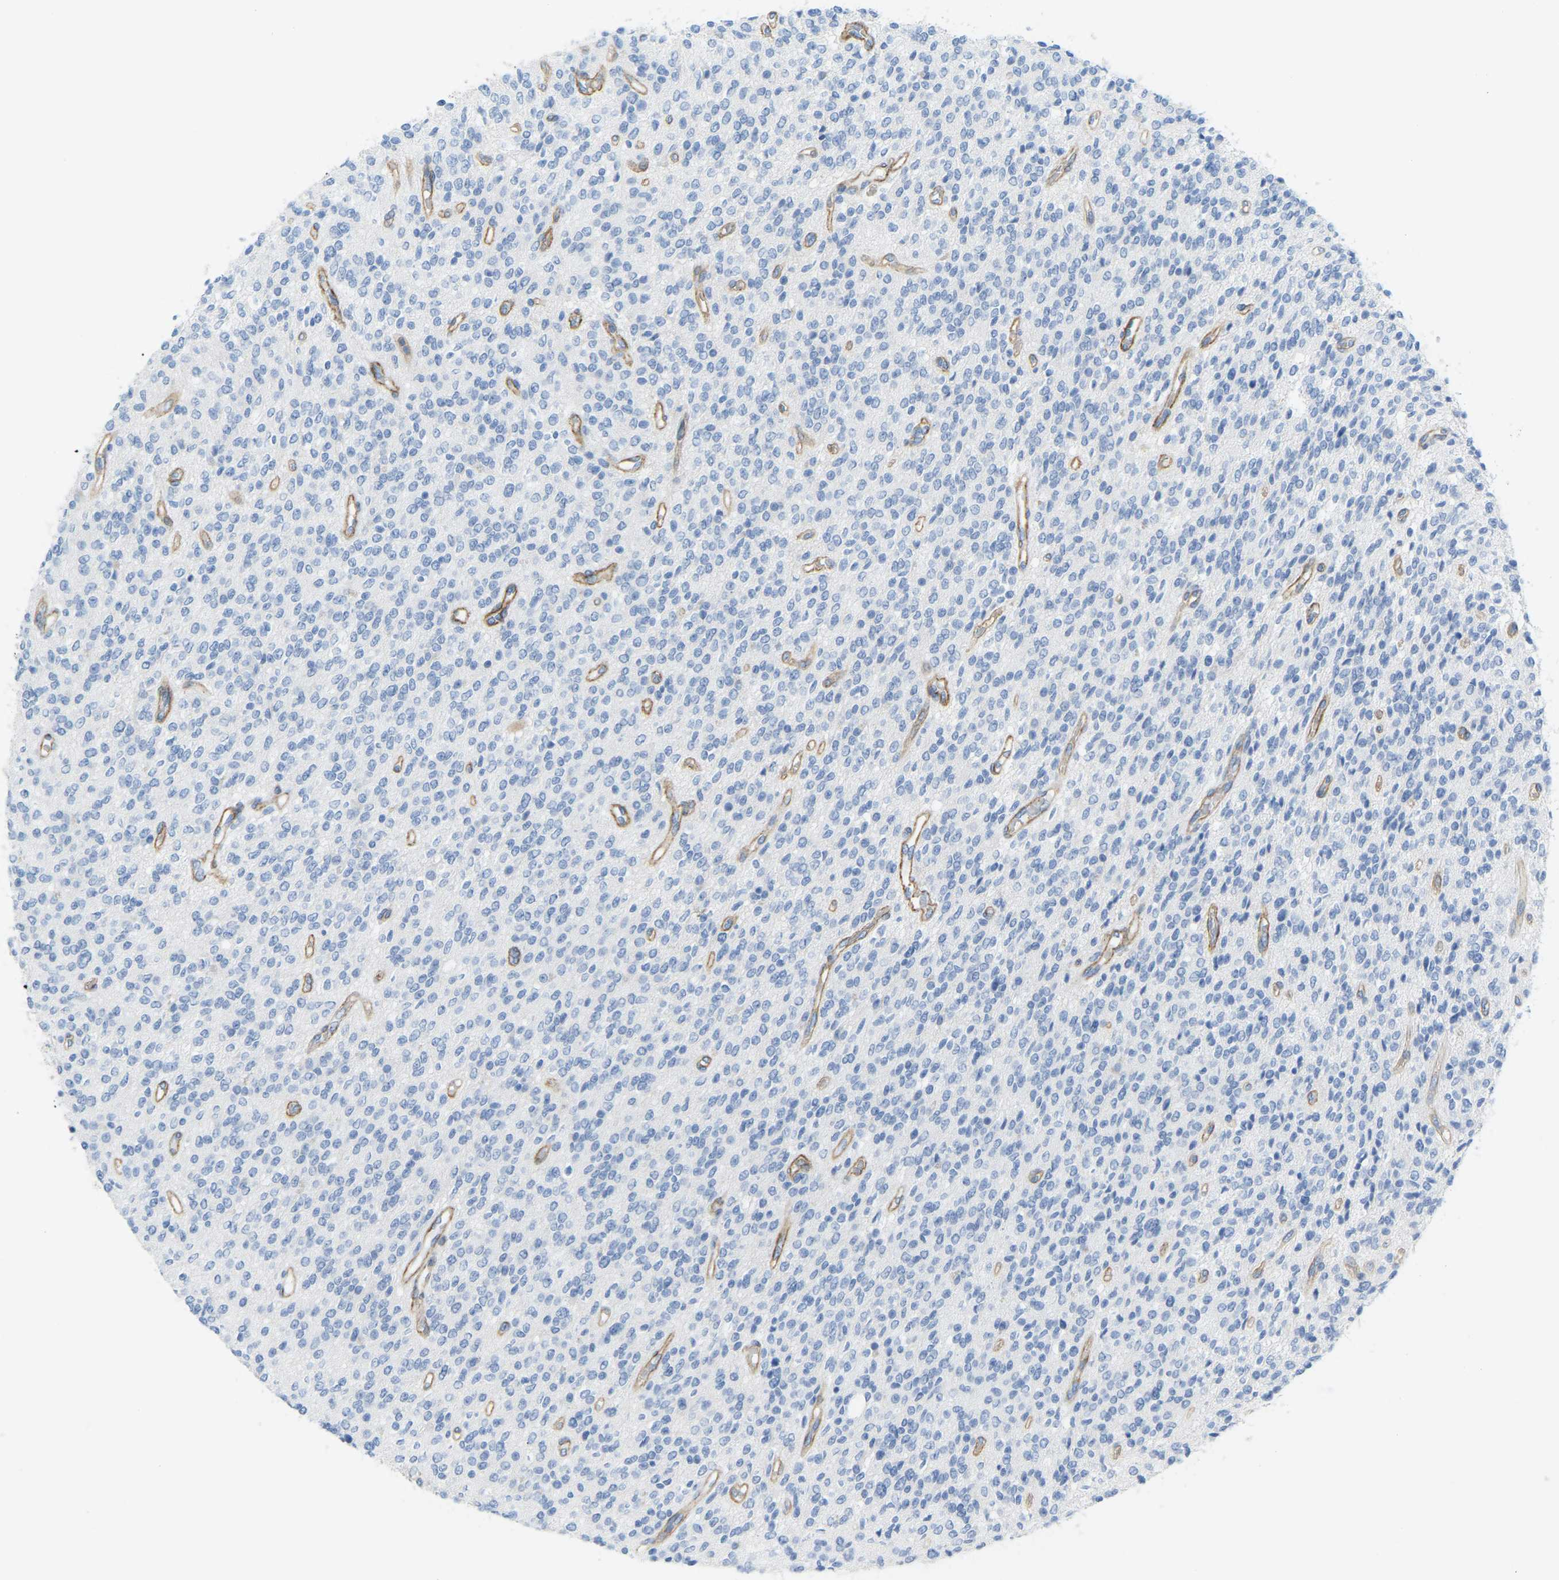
{"staining": {"intensity": "negative", "quantity": "none", "location": "none"}, "tissue": "glioma", "cell_type": "Tumor cells", "image_type": "cancer", "snomed": [{"axis": "morphology", "description": "Glioma, malignant, High grade"}, {"axis": "topography", "description": "Brain"}], "caption": "Image shows no significant protein expression in tumor cells of malignant glioma (high-grade). Brightfield microscopy of IHC stained with DAB (3,3'-diaminobenzidine) (brown) and hematoxylin (blue), captured at high magnification.", "gene": "MYL3", "patient": {"sex": "male", "age": 34}}